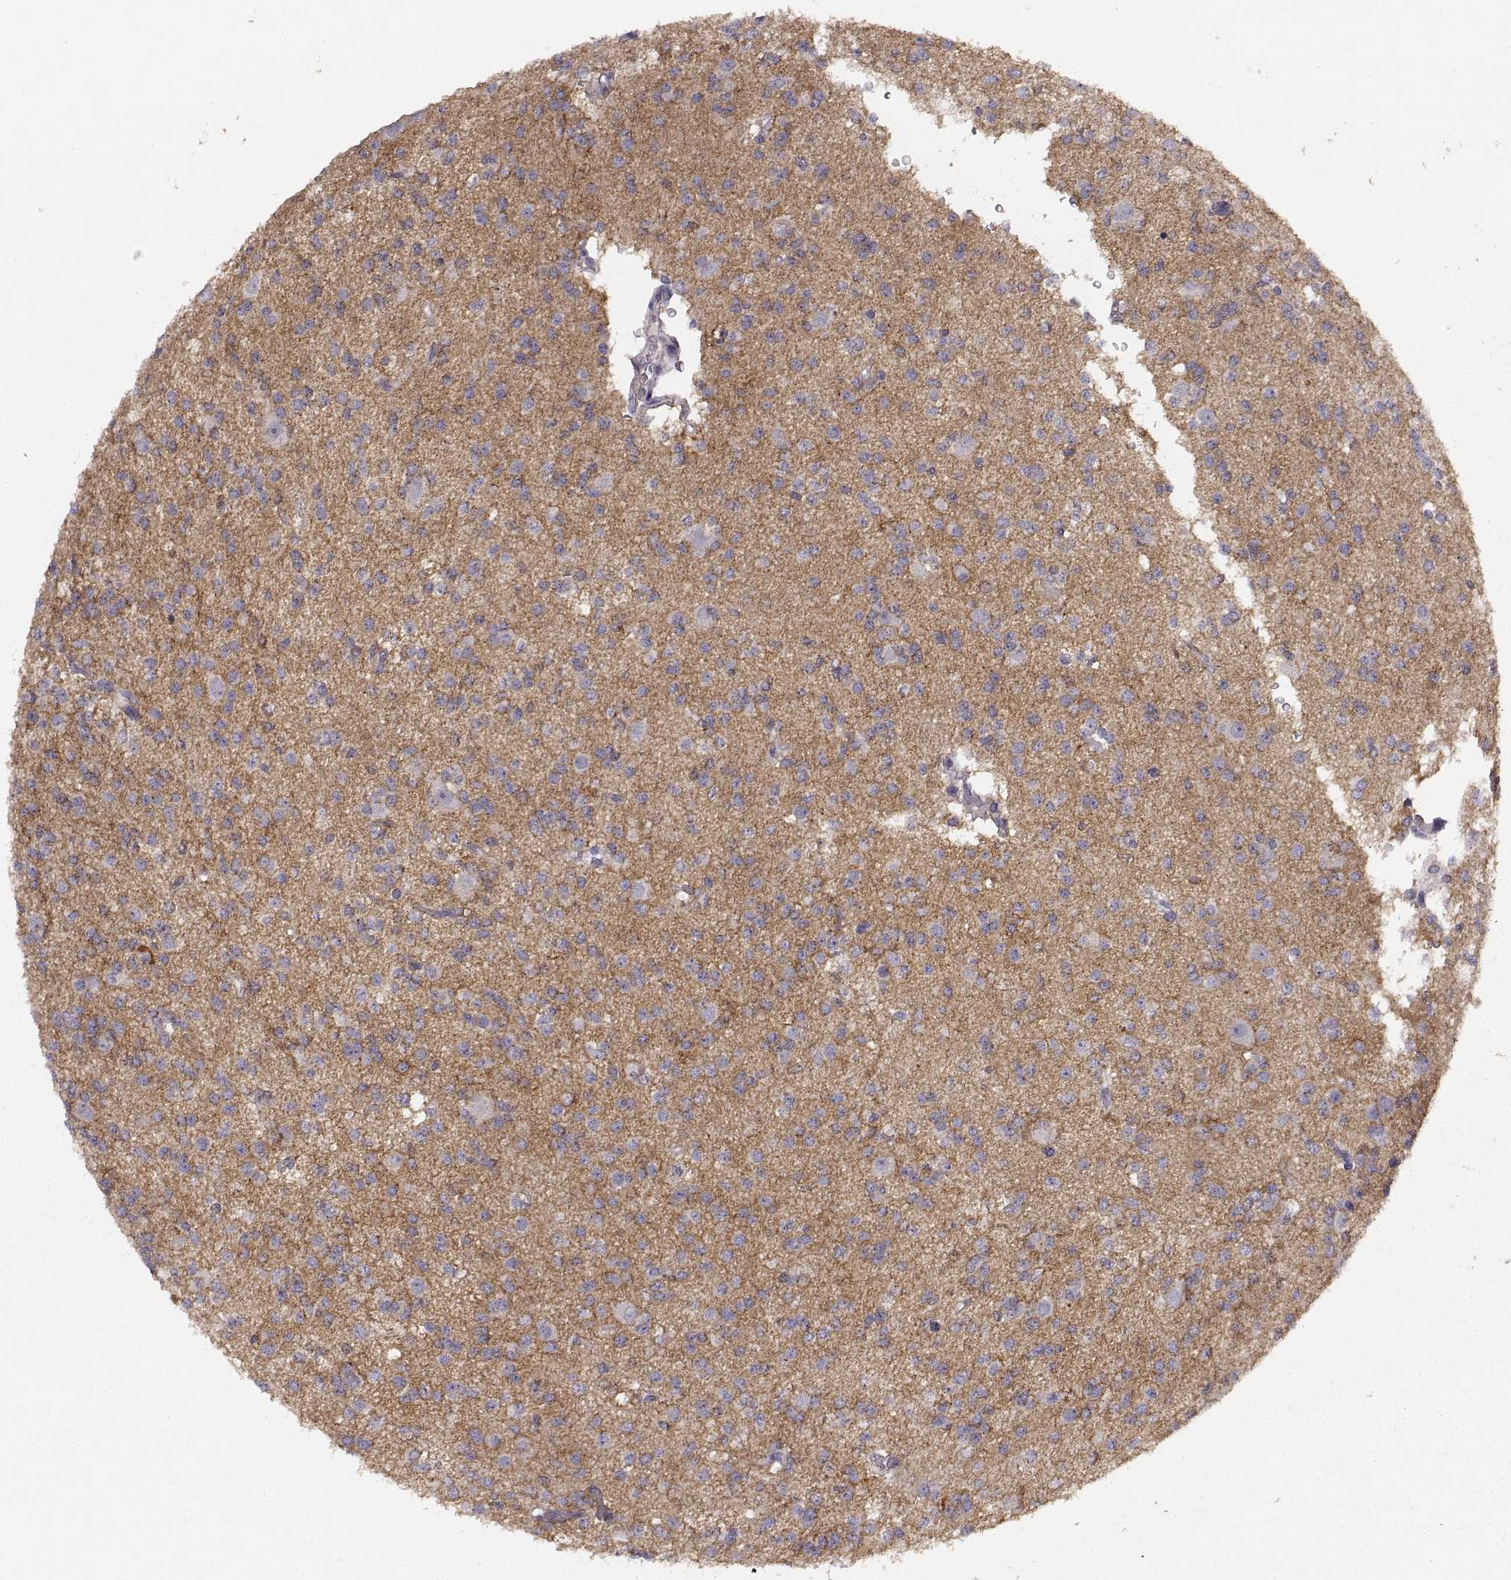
{"staining": {"intensity": "negative", "quantity": "none", "location": "none"}, "tissue": "glioma", "cell_type": "Tumor cells", "image_type": "cancer", "snomed": [{"axis": "morphology", "description": "Glioma, malignant, Low grade"}, {"axis": "topography", "description": "Brain"}], "caption": "The image exhibits no staining of tumor cells in malignant glioma (low-grade).", "gene": "CDH2", "patient": {"sex": "male", "age": 27}}